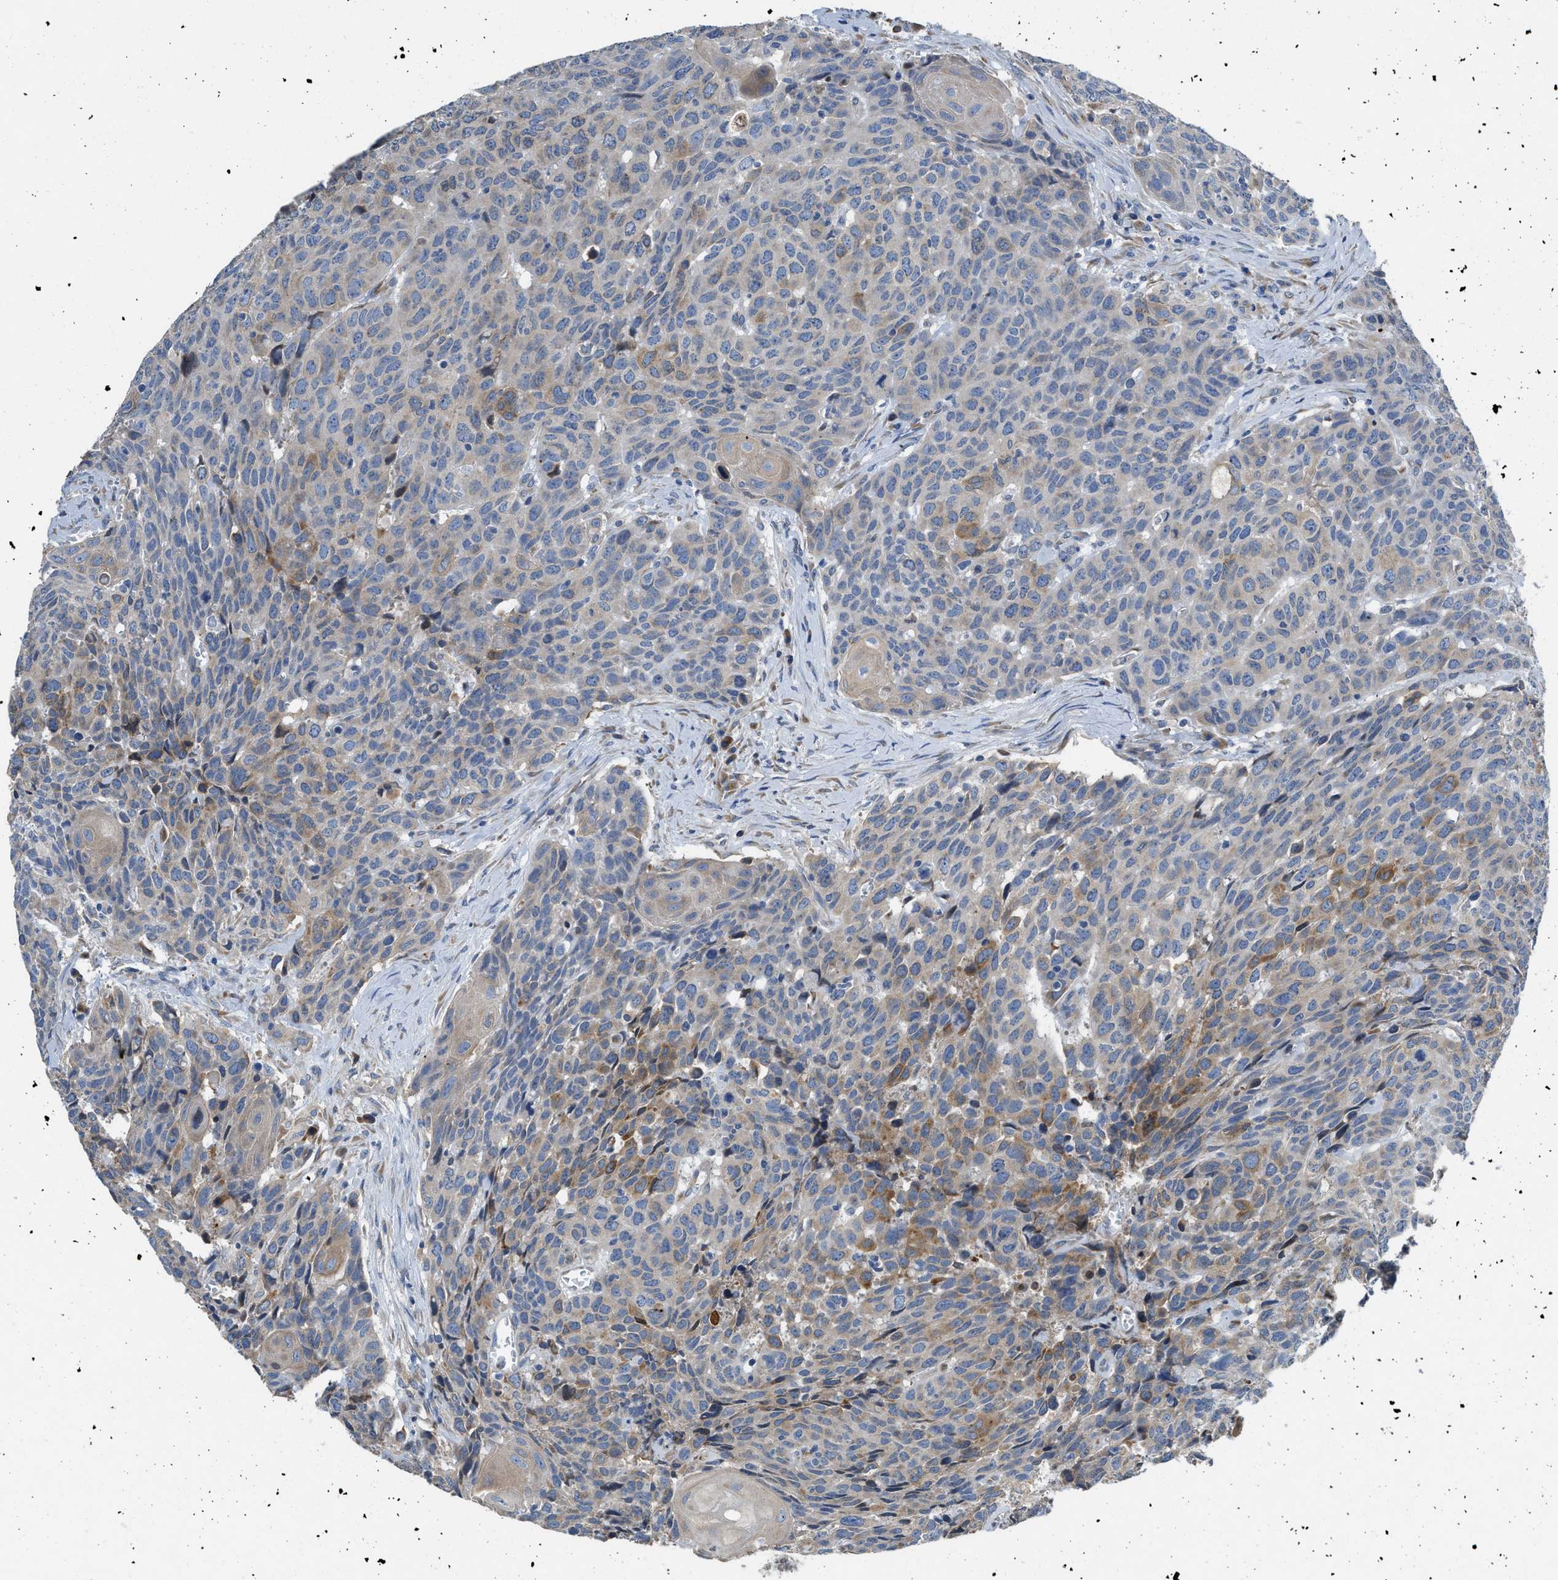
{"staining": {"intensity": "moderate", "quantity": "25%-75%", "location": "cytoplasmic/membranous"}, "tissue": "head and neck cancer", "cell_type": "Tumor cells", "image_type": "cancer", "snomed": [{"axis": "morphology", "description": "Squamous cell carcinoma, NOS"}, {"axis": "topography", "description": "Head-Neck"}], "caption": "Immunohistochemical staining of head and neck cancer (squamous cell carcinoma) demonstrates moderate cytoplasmic/membranous protein staining in approximately 25%-75% of tumor cells.", "gene": "GGCX", "patient": {"sex": "male", "age": 66}}